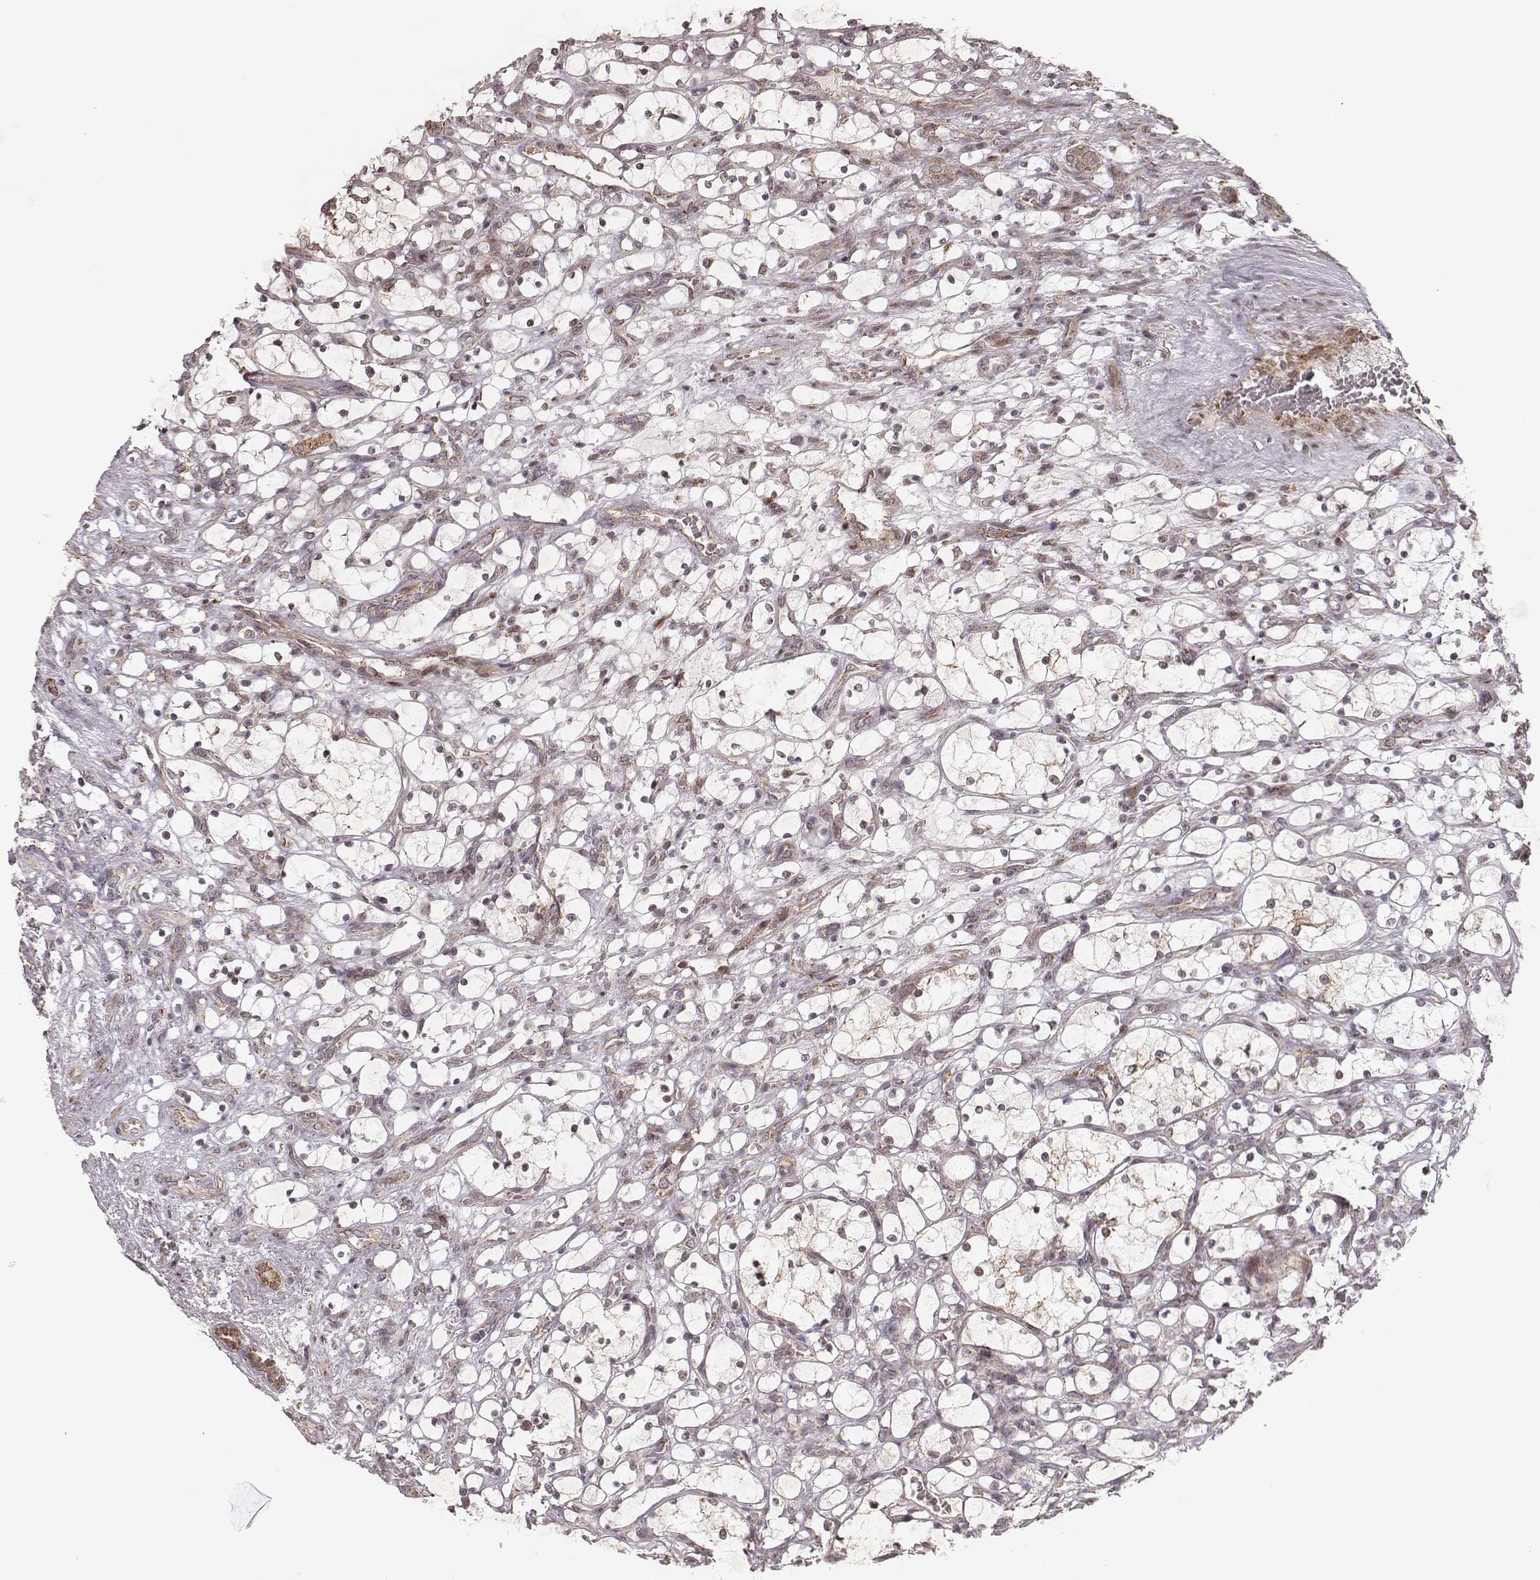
{"staining": {"intensity": "weak", "quantity": "<25%", "location": "cytoplasmic/membranous"}, "tissue": "renal cancer", "cell_type": "Tumor cells", "image_type": "cancer", "snomed": [{"axis": "morphology", "description": "Adenocarcinoma, NOS"}, {"axis": "topography", "description": "Kidney"}], "caption": "Protein analysis of renal adenocarcinoma displays no significant positivity in tumor cells.", "gene": "NDUFA7", "patient": {"sex": "female", "age": 69}}